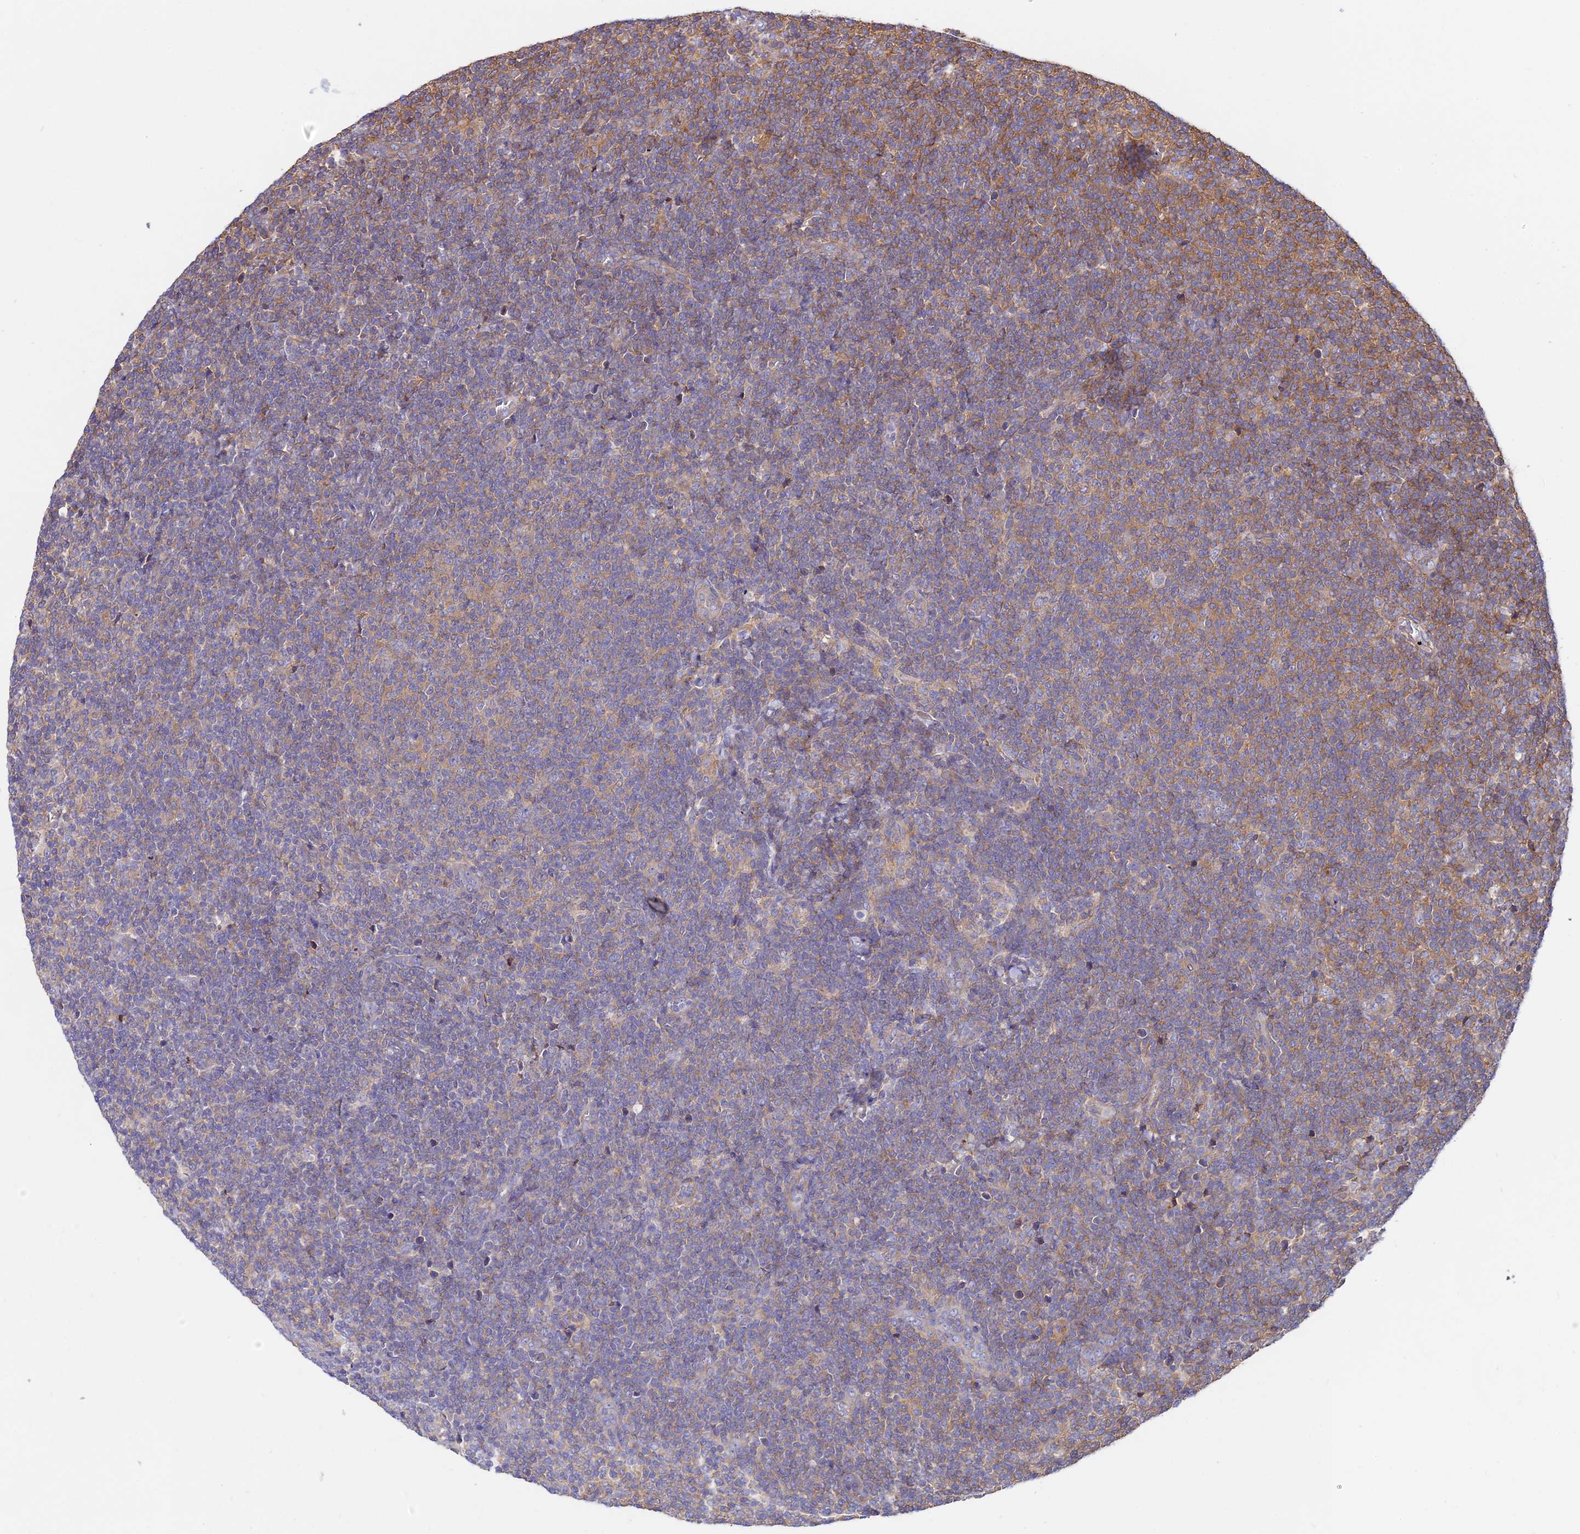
{"staining": {"intensity": "moderate", "quantity": ">75%", "location": "cytoplasmic/membranous"}, "tissue": "lymphoma", "cell_type": "Tumor cells", "image_type": "cancer", "snomed": [{"axis": "morphology", "description": "Malignant lymphoma, non-Hodgkin's type, Low grade"}, {"axis": "topography", "description": "Lymph node"}], "caption": "High-magnification brightfield microscopy of lymphoma stained with DAB (brown) and counterstained with hematoxylin (blue). tumor cells exhibit moderate cytoplasmic/membranous staining is identified in about>75% of cells. Using DAB (3,3'-diaminobenzidine) (brown) and hematoxylin (blue) stains, captured at high magnification using brightfield microscopy.", "gene": "PYM1", "patient": {"sex": "male", "age": 66}}